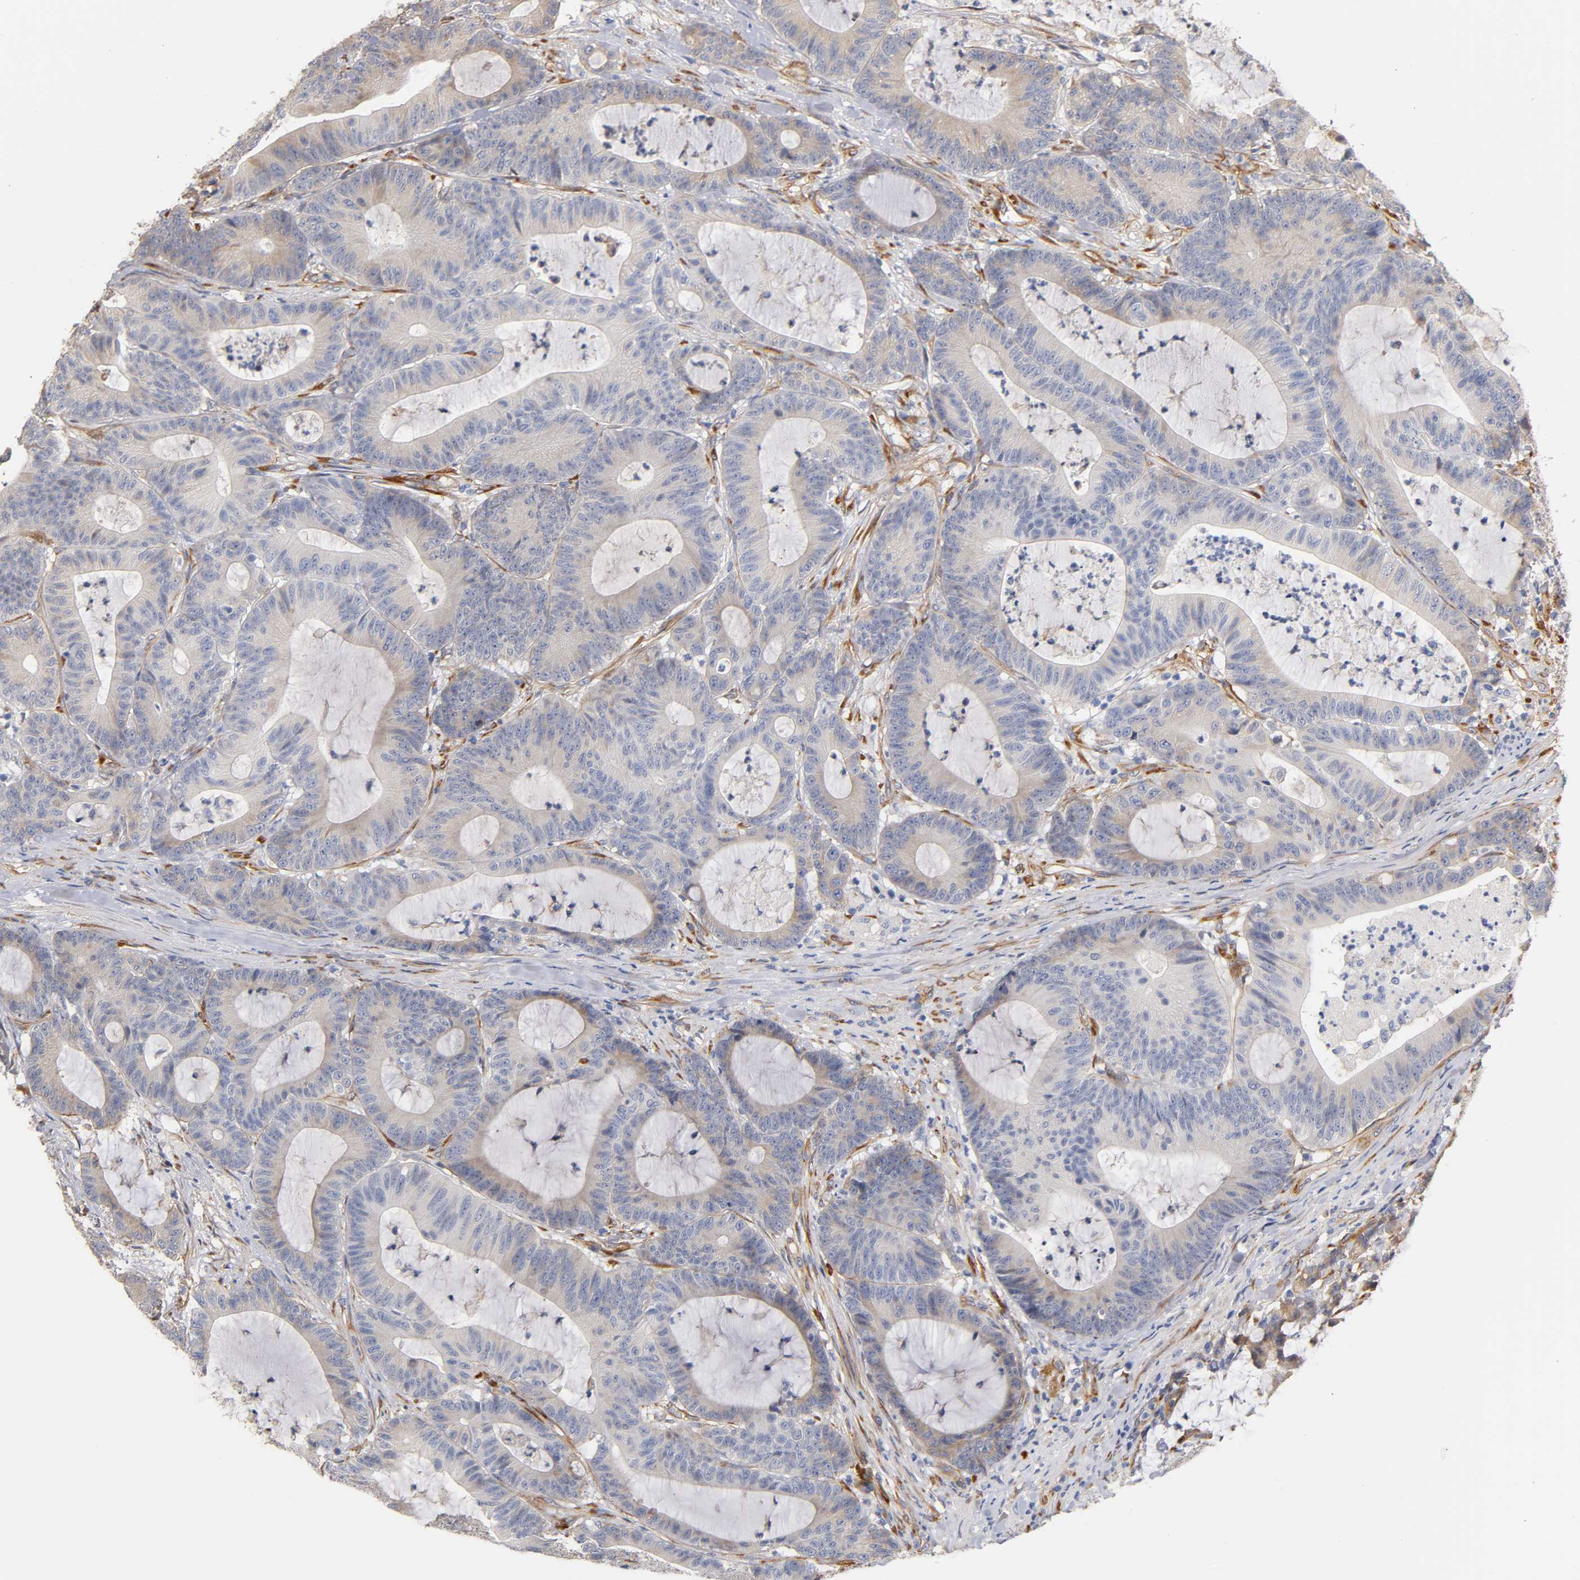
{"staining": {"intensity": "weak", "quantity": "25%-75%", "location": "cytoplasmic/membranous"}, "tissue": "colorectal cancer", "cell_type": "Tumor cells", "image_type": "cancer", "snomed": [{"axis": "morphology", "description": "Adenocarcinoma, NOS"}, {"axis": "topography", "description": "Colon"}], "caption": "Colorectal cancer (adenocarcinoma) stained with a brown dye shows weak cytoplasmic/membranous positive staining in approximately 25%-75% of tumor cells.", "gene": "LAMB1", "patient": {"sex": "female", "age": 84}}